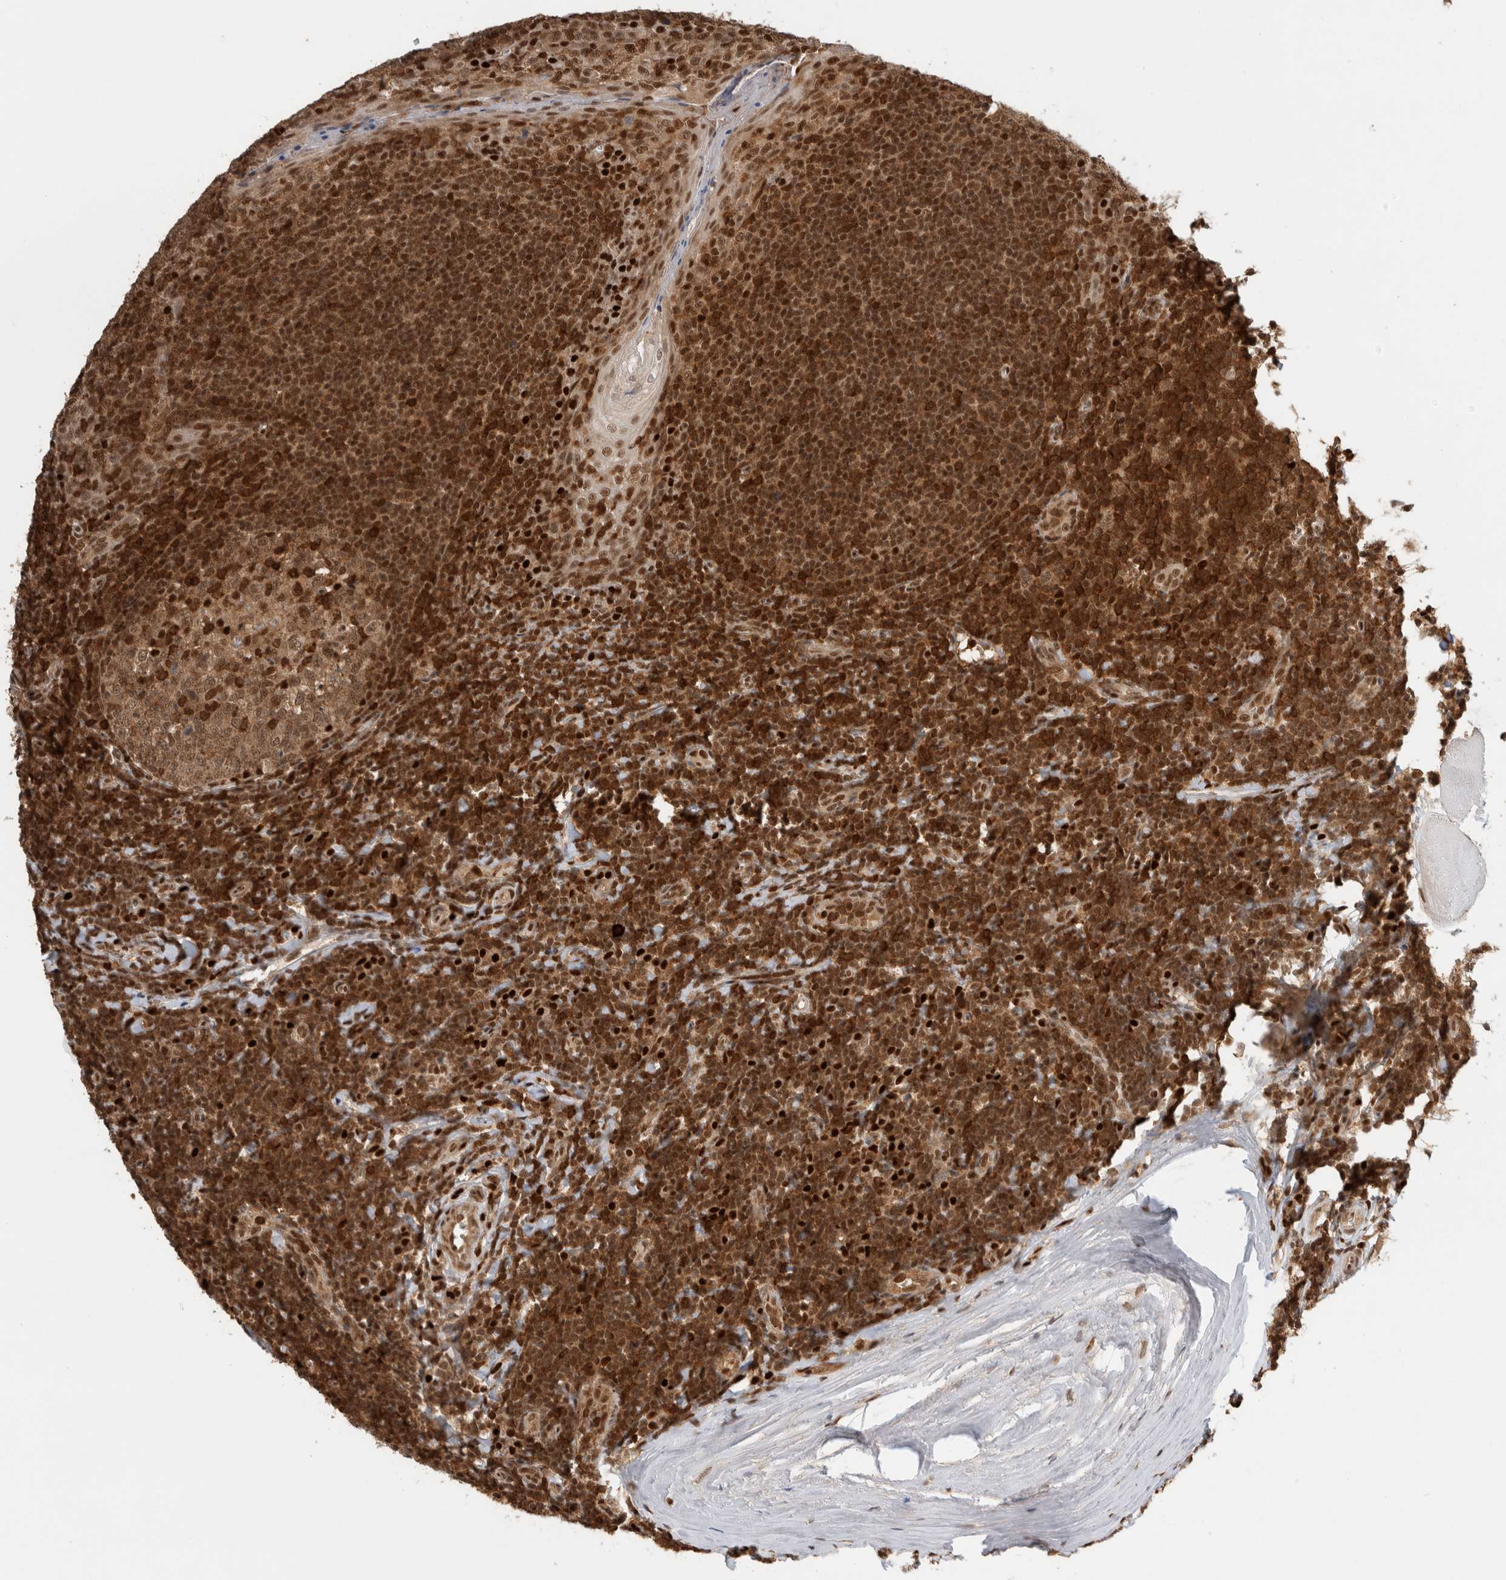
{"staining": {"intensity": "strong", "quantity": ">75%", "location": "cytoplasmic/membranous,nuclear"}, "tissue": "tonsil", "cell_type": "Germinal center cells", "image_type": "normal", "snomed": [{"axis": "morphology", "description": "Normal tissue, NOS"}, {"axis": "topography", "description": "Tonsil"}], "caption": "Immunohistochemical staining of benign human tonsil displays >75% levels of strong cytoplasmic/membranous,nuclear protein positivity in about >75% of germinal center cells.", "gene": "SNRNP40", "patient": {"sex": "male", "age": 27}}